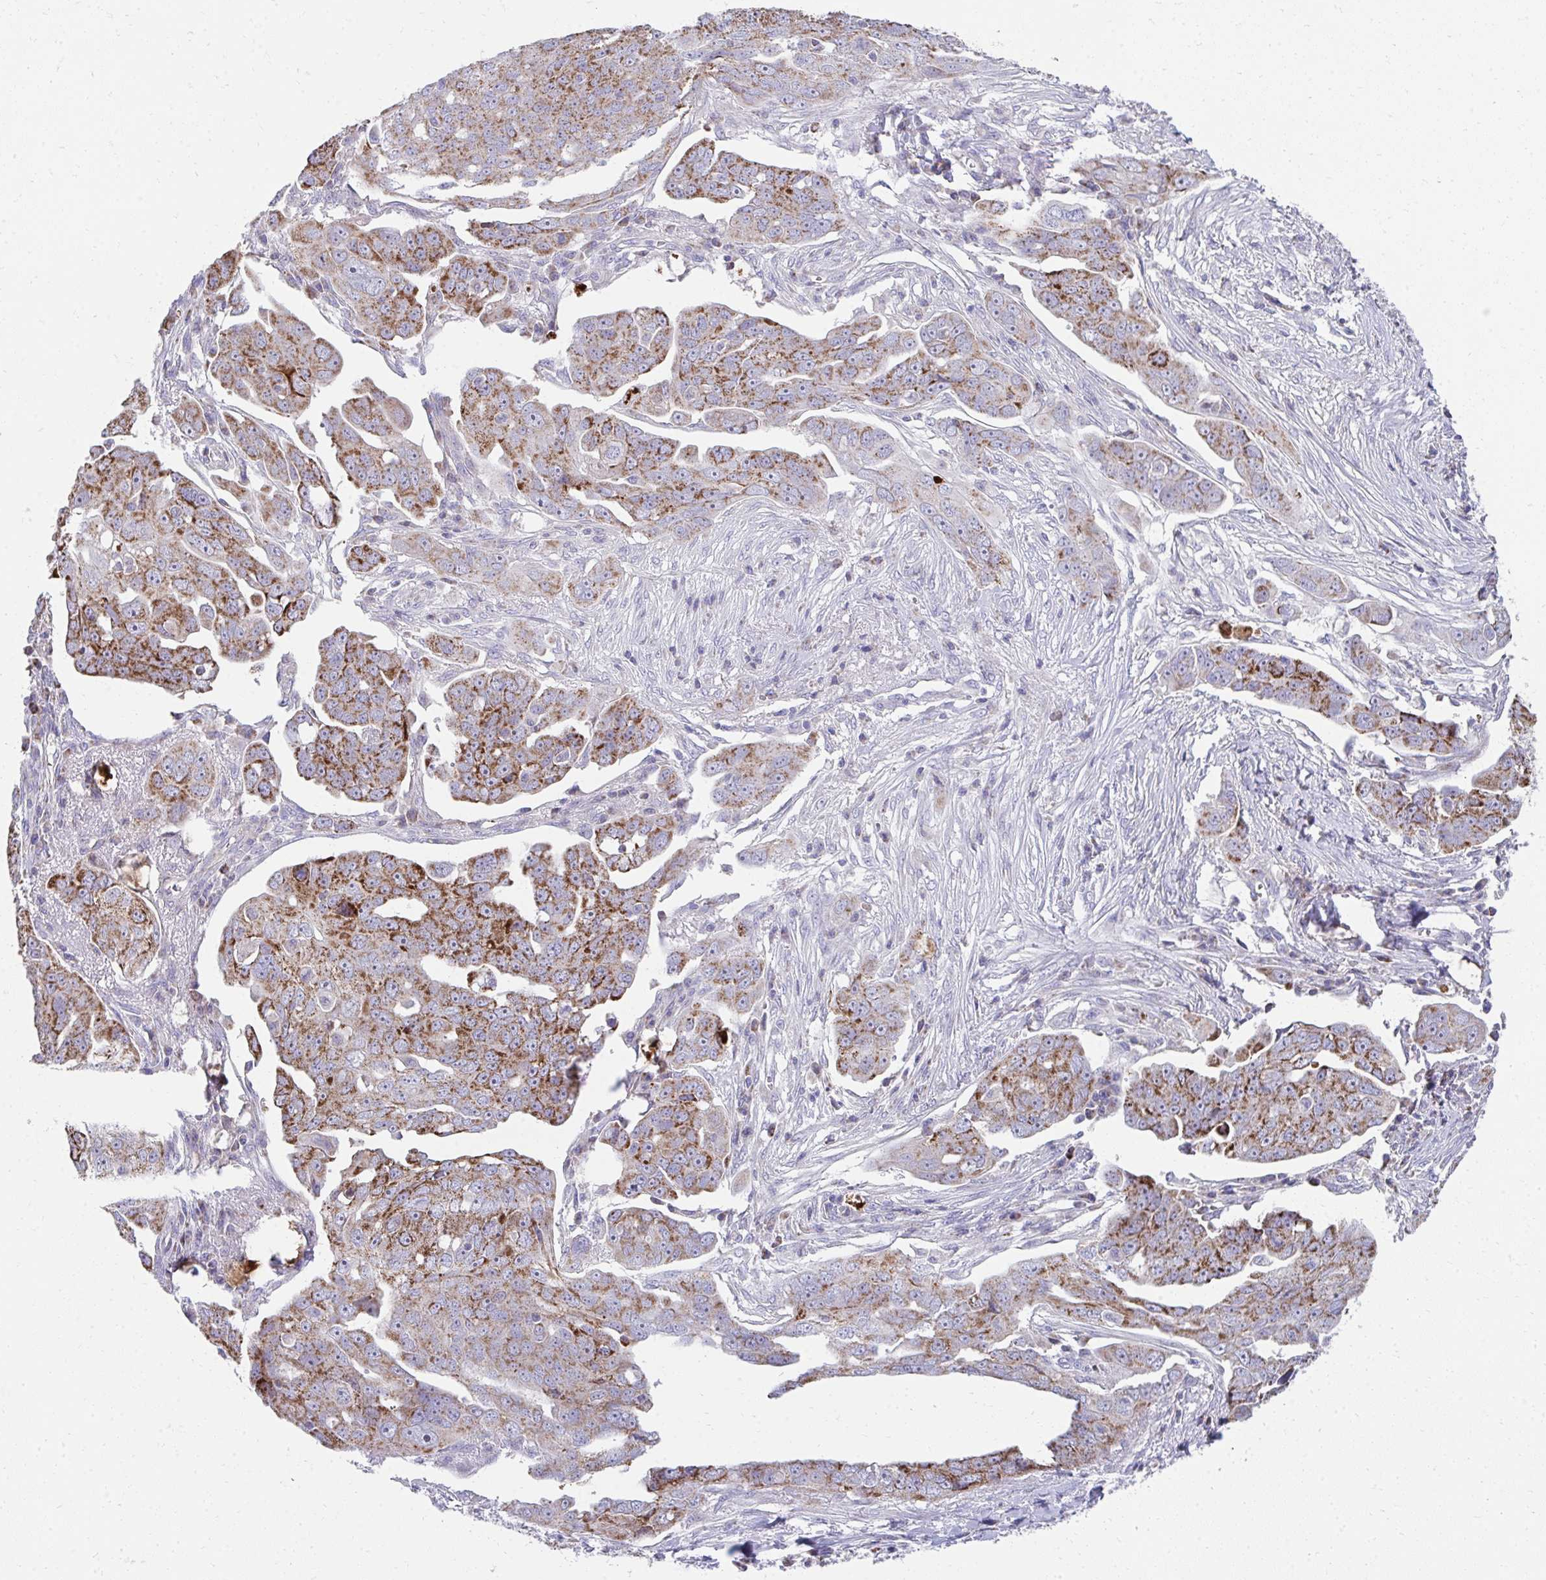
{"staining": {"intensity": "moderate", "quantity": ">75%", "location": "cytoplasmic/membranous"}, "tissue": "ovarian cancer", "cell_type": "Tumor cells", "image_type": "cancer", "snomed": [{"axis": "morphology", "description": "Carcinoma, endometroid"}, {"axis": "topography", "description": "Ovary"}], "caption": "IHC of endometroid carcinoma (ovarian) reveals medium levels of moderate cytoplasmic/membranous expression in approximately >75% of tumor cells. The staining was performed using DAB (3,3'-diaminobenzidine), with brown indicating positive protein expression. Nuclei are stained blue with hematoxylin.", "gene": "PRRG3", "patient": {"sex": "female", "age": 70}}